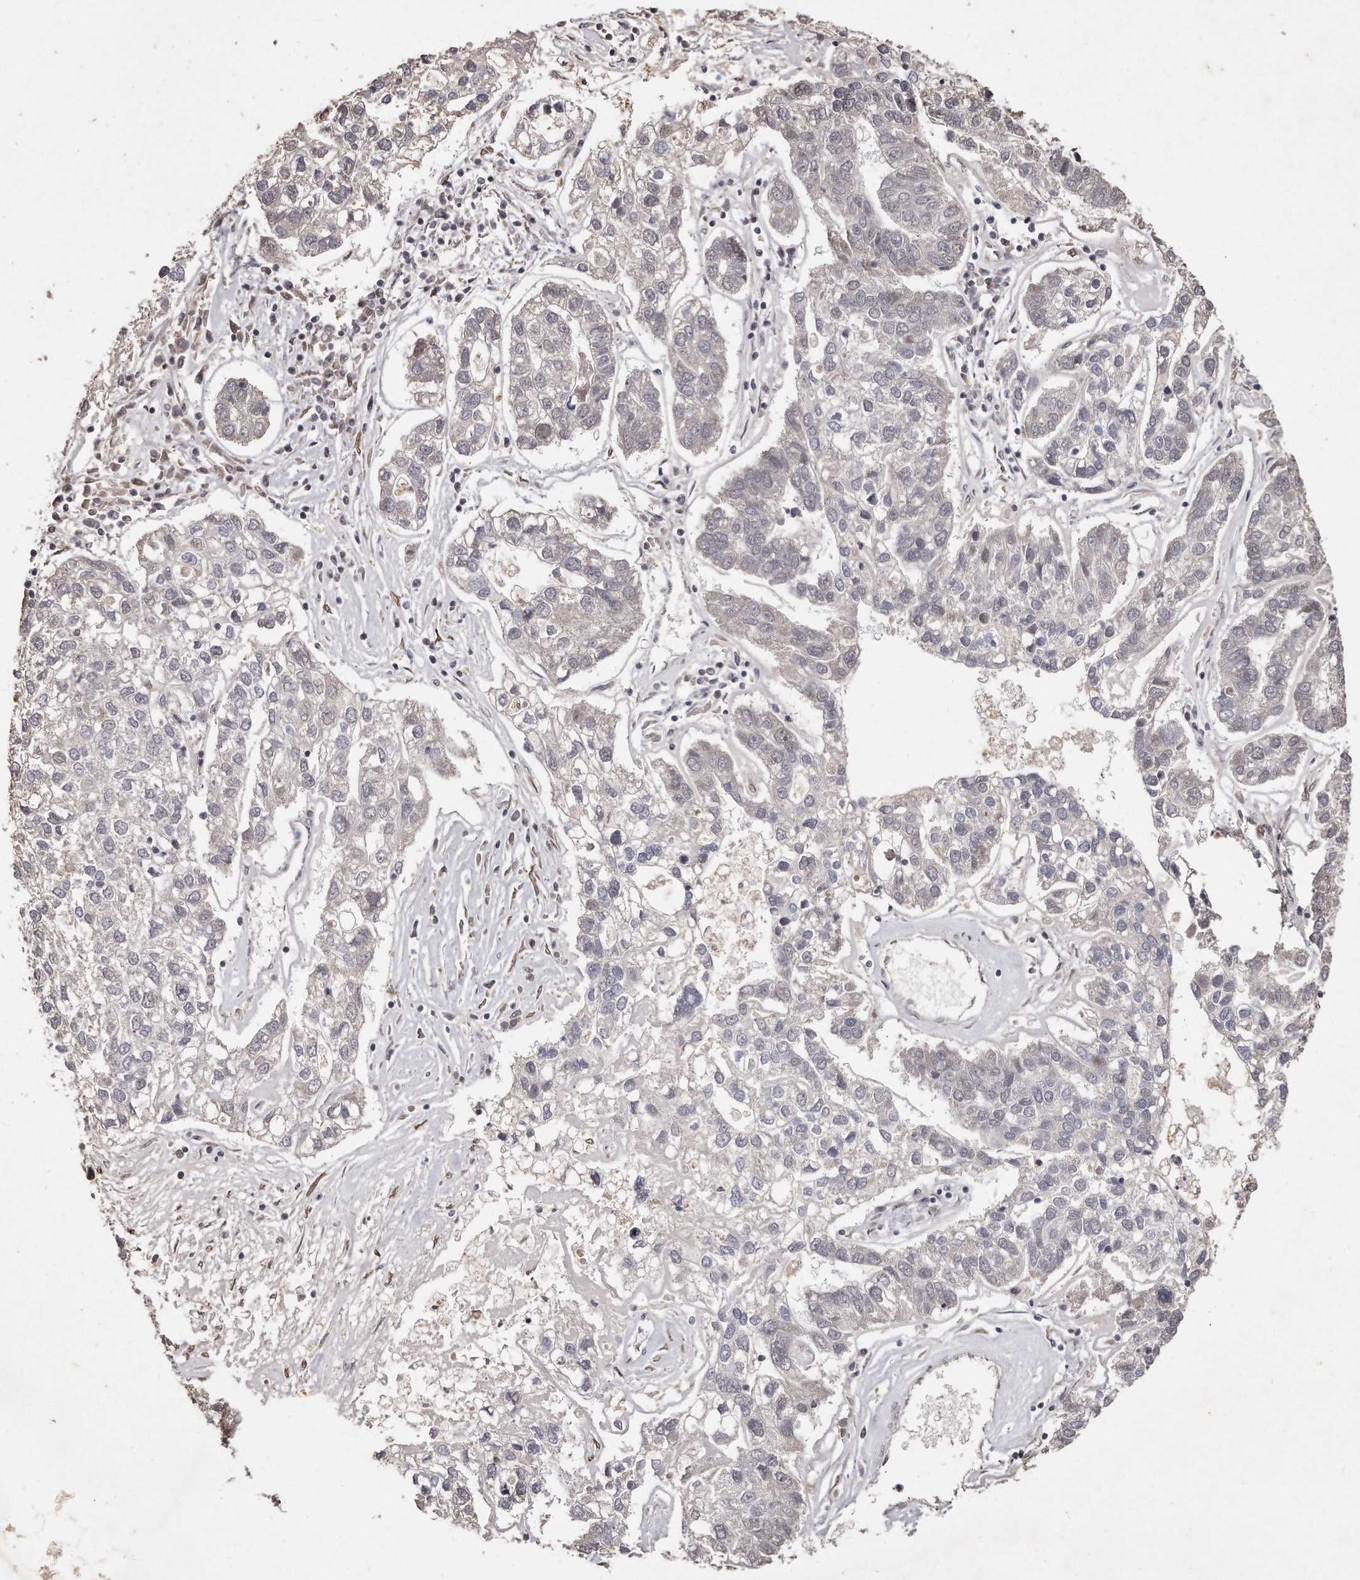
{"staining": {"intensity": "negative", "quantity": "none", "location": "none"}, "tissue": "pancreatic cancer", "cell_type": "Tumor cells", "image_type": "cancer", "snomed": [{"axis": "morphology", "description": "Adenocarcinoma, NOS"}, {"axis": "topography", "description": "Pancreas"}], "caption": "DAB (3,3'-diaminobenzidine) immunohistochemical staining of pancreatic adenocarcinoma reveals no significant expression in tumor cells.", "gene": "HASPIN", "patient": {"sex": "female", "age": 61}}